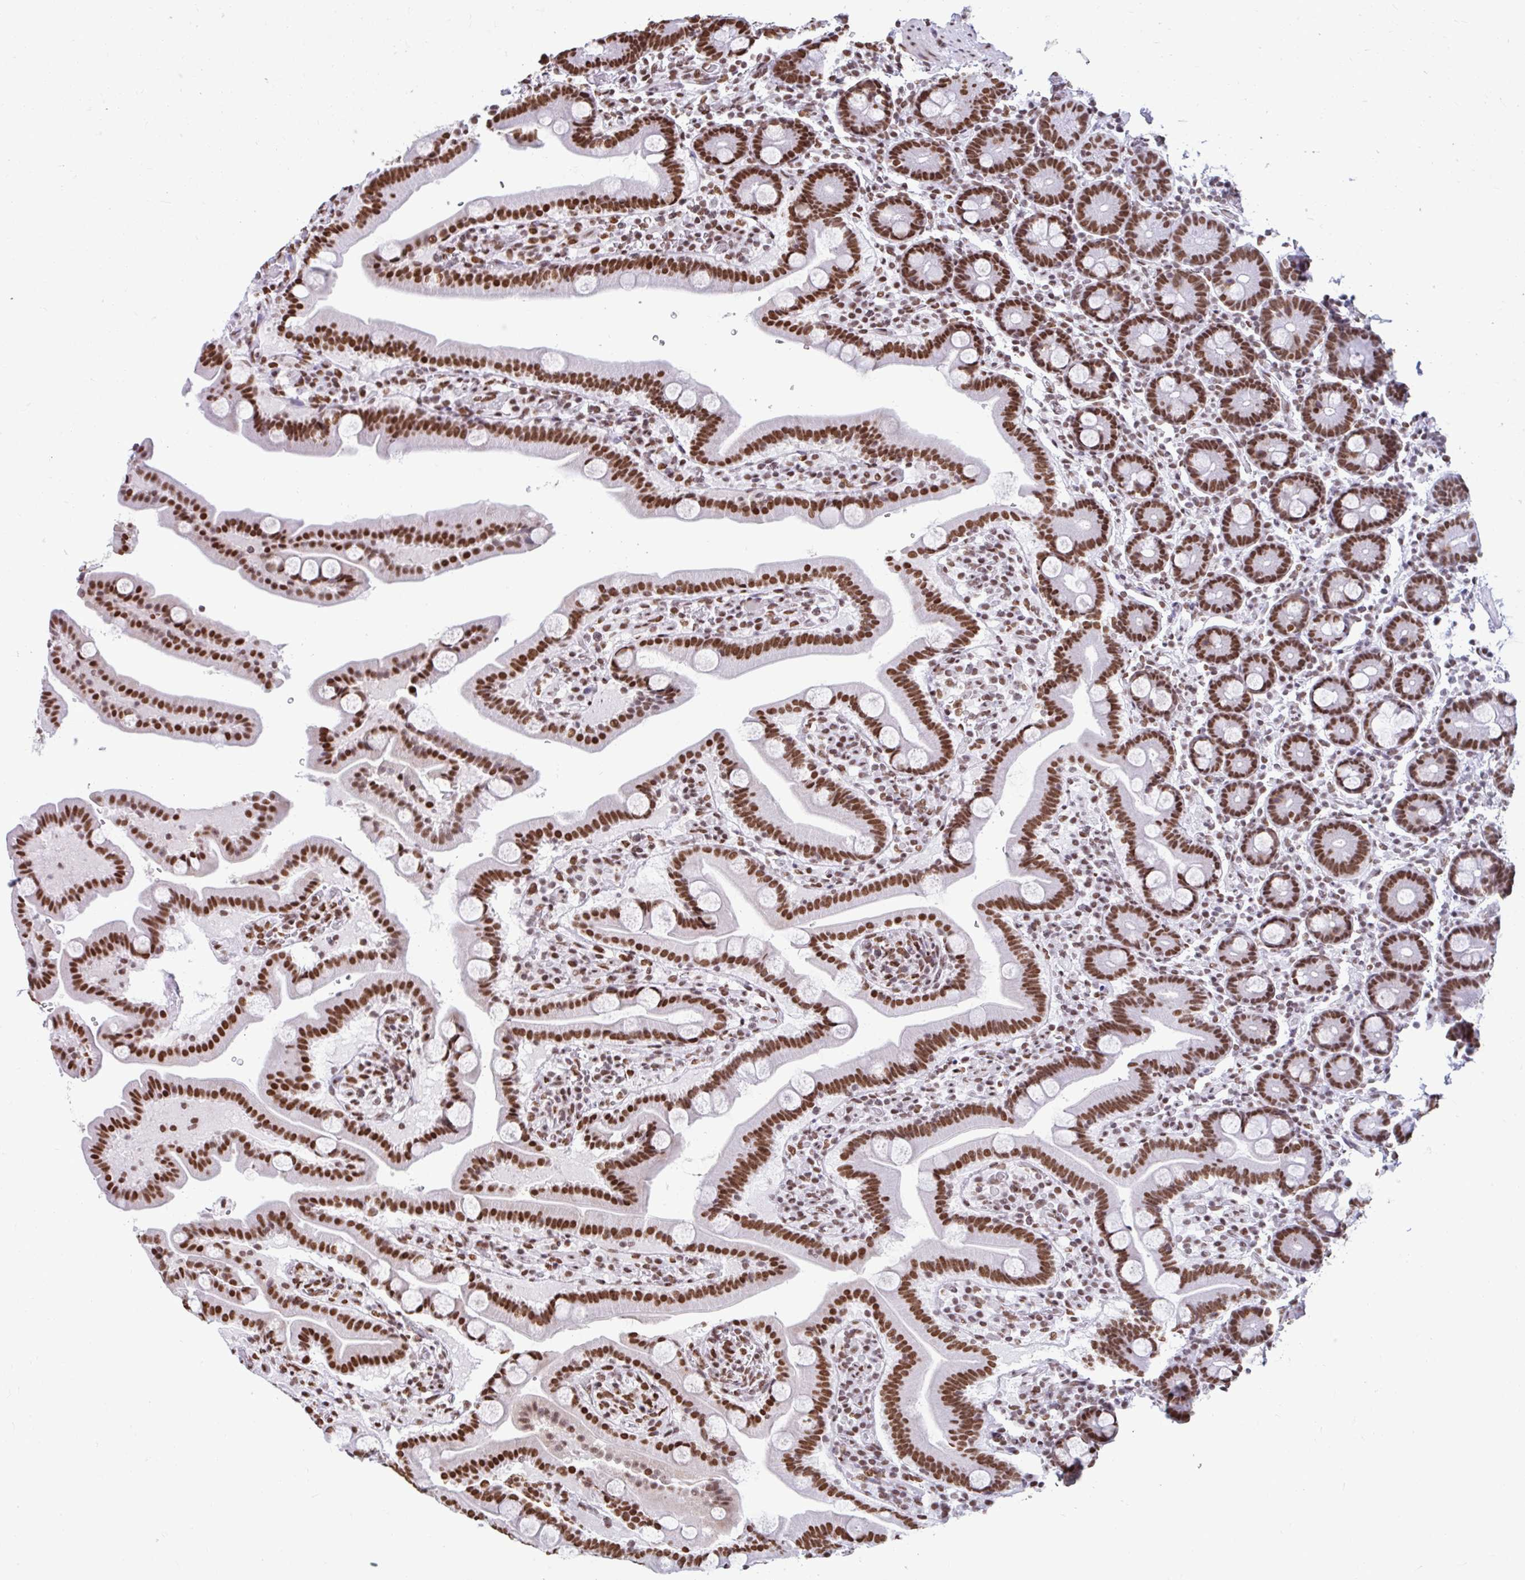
{"staining": {"intensity": "strong", "quantity": ">75%", "location": "nuclear"}, "tissue": "duodenum", "cell_type": "Glandular cells", "image_type": "normal", "snomed": [{"axis": "morphology", "description": "Normal tissue, NOS"}, {"axis": "topography", "description": "Duodenum"}], "caption": "This histopathology image exhibits unremarkable duodenum stained with immunohistochemistry to label a protein in brown. The nuclear of glandular cells show strong positivity for the protein. Nuclei are counter-stained blue.", "gene": "KHDRBS1", "patient": {"sex": "male", "age": 55}}